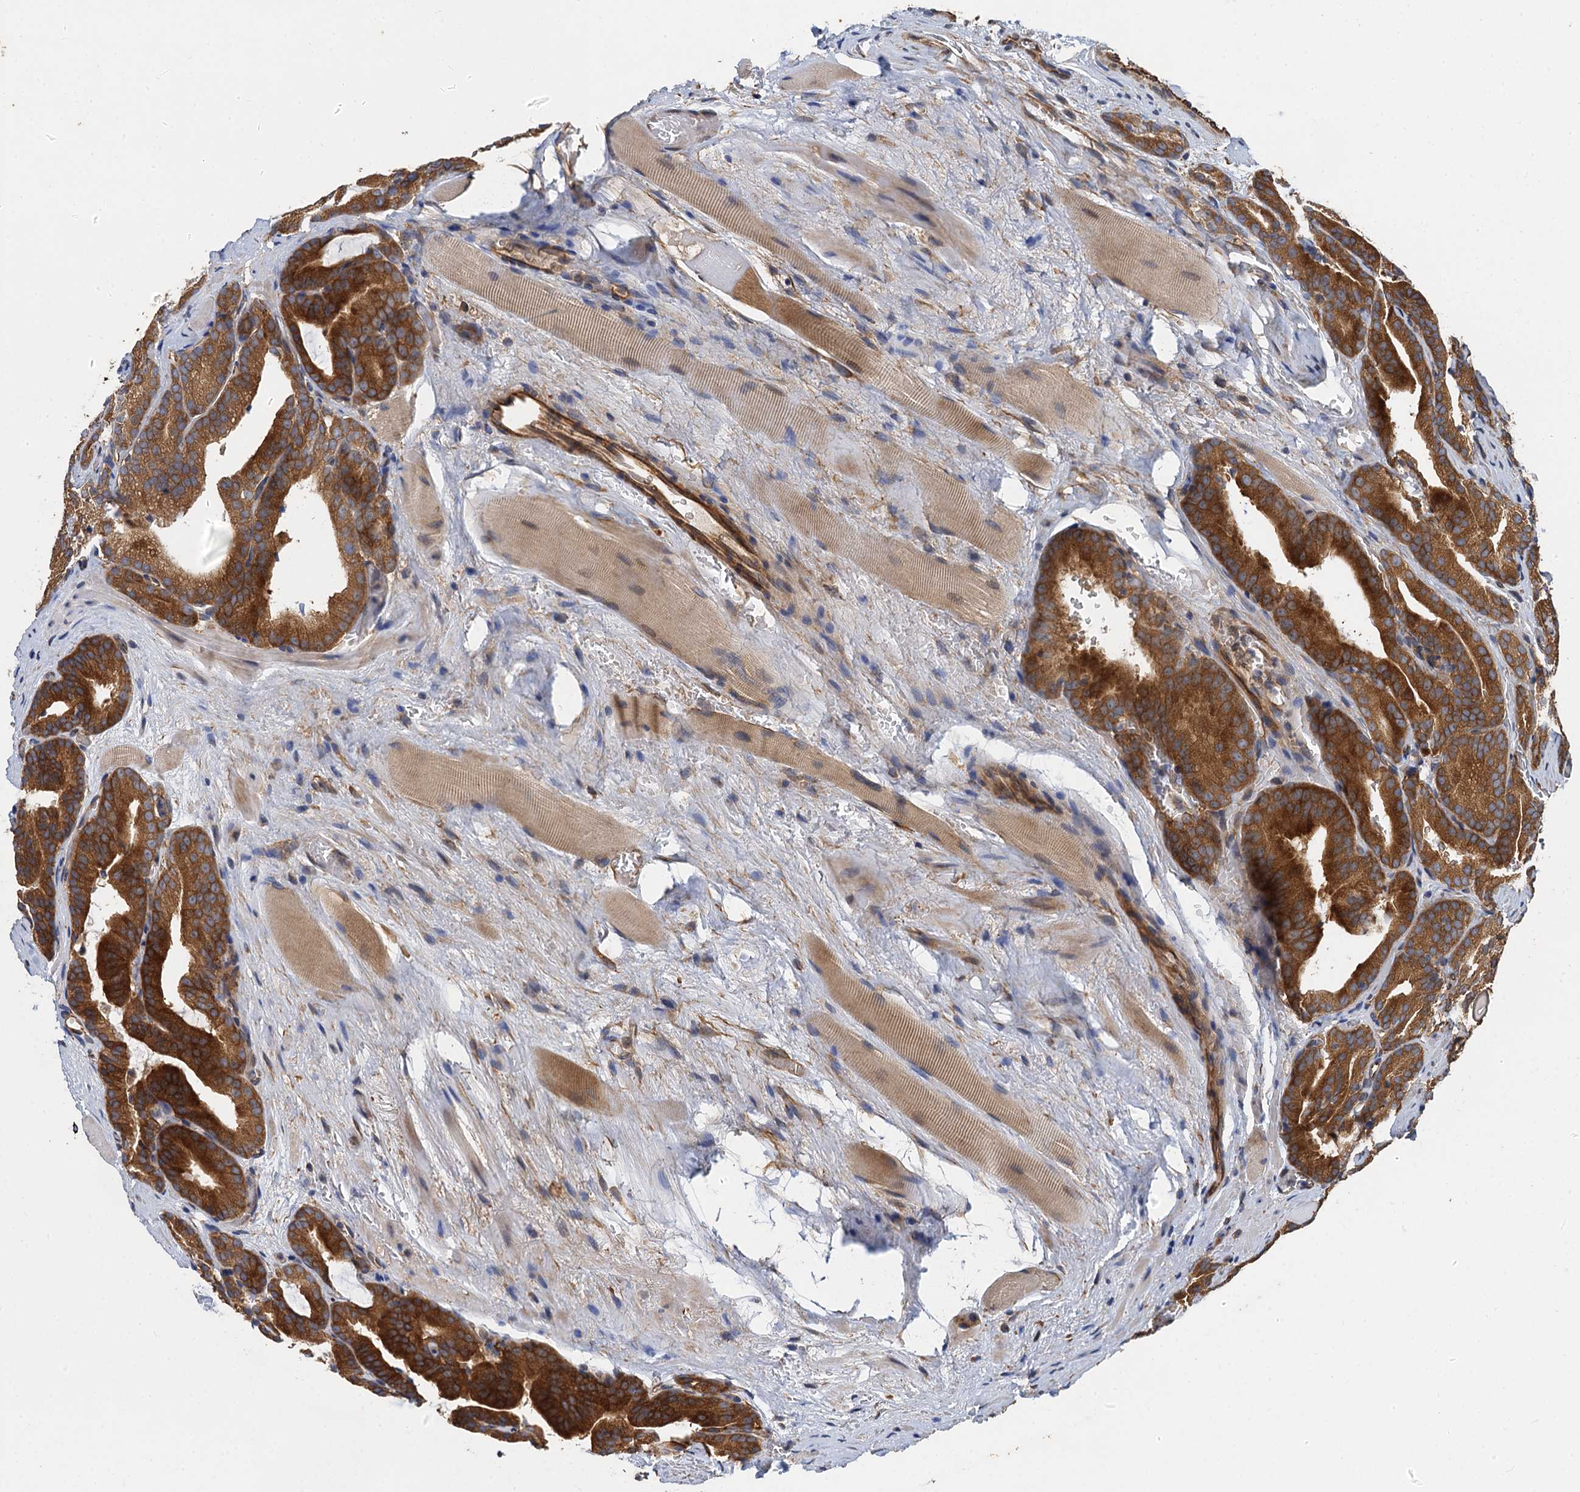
{"staining": {"intensity": "strong", "quantity": ">75%", "location": "cytoplasmic/membranous"}, "tissue": "prostate cancer", "cell_type": "Tumor cells", "image_type": "cancer", "snomed": [{"axis": "morphology", "description": "Adenocarcinoma, High grade"}, {"axis": "topography", "description": "Prostate"}], "caption": "This histopathology image demonstrates prostate high-grade adenocarcinoma stained with immunohistochemistry (IHC) to label a protein in brown. The cytoplasmic/membranous of tumor cells show strong positivity for the protein. Nuclei are counter-stained blue.", "gene": "PJA2", "patient": {"sex": "male", "age": 57}}